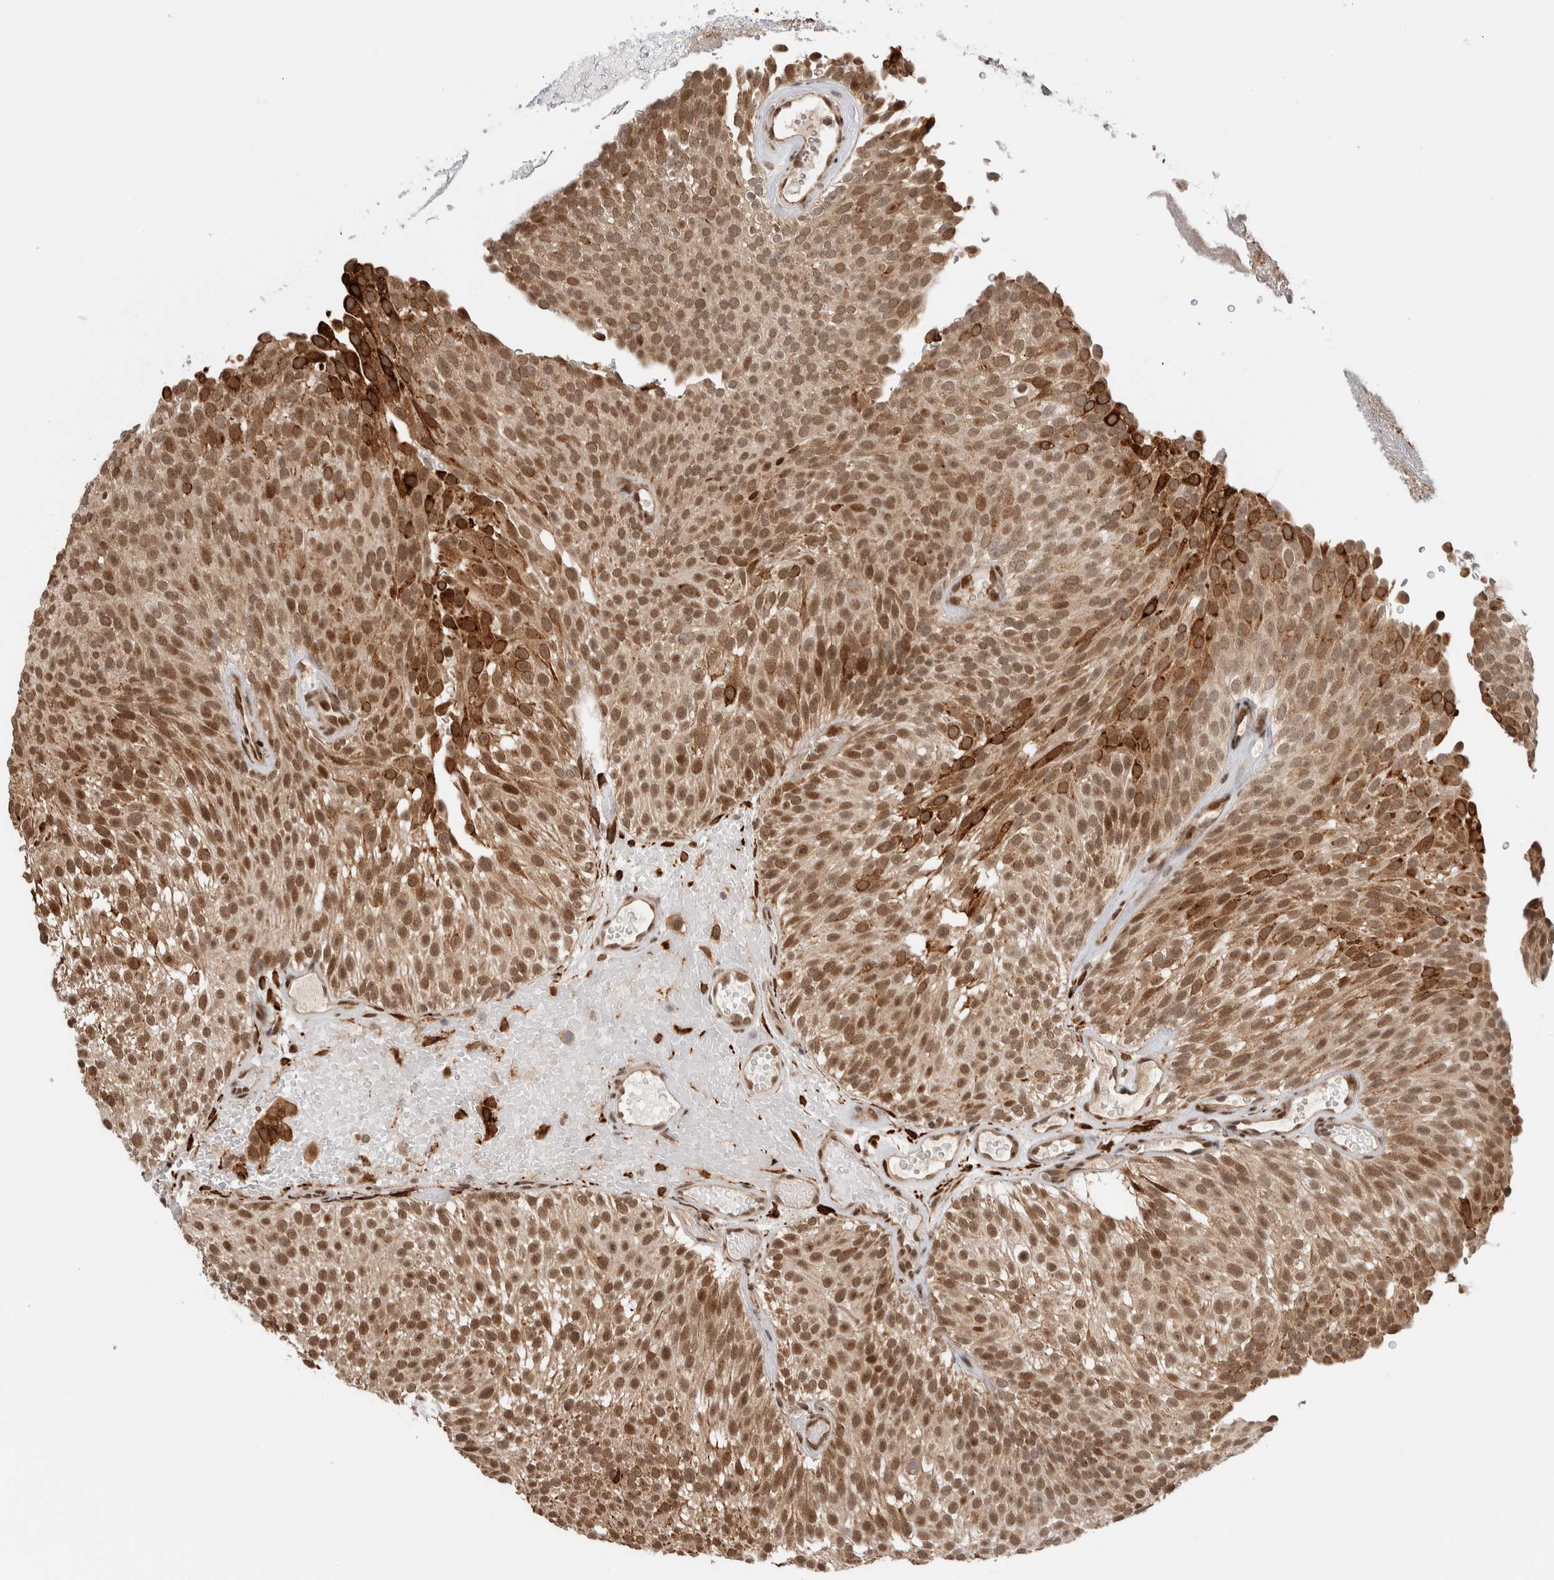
{"staining": {"intensity": "moderate", "quantity": ">75%", "location": "cytoplasmic/membranous,nuclear"}, "tissue": "urothelial cancer", "cell_type": "Tumor cells", "image_type": "cancer", "snomed": [{"axis": "morphology", "description": "Urothelial carcinoma, Low grade"}, {"axis": "topography", "description": "Urinary bladder"}], "caption": "Immunohistochemistry (DAB) staining of low-grade urothelial carcinoma shows moderate cytoplasmic/membranous and nuclear protein expression in about >75% of tumor cells.", "gene": "TNRC18", "patient": {"sex": "male", "age": 78}}